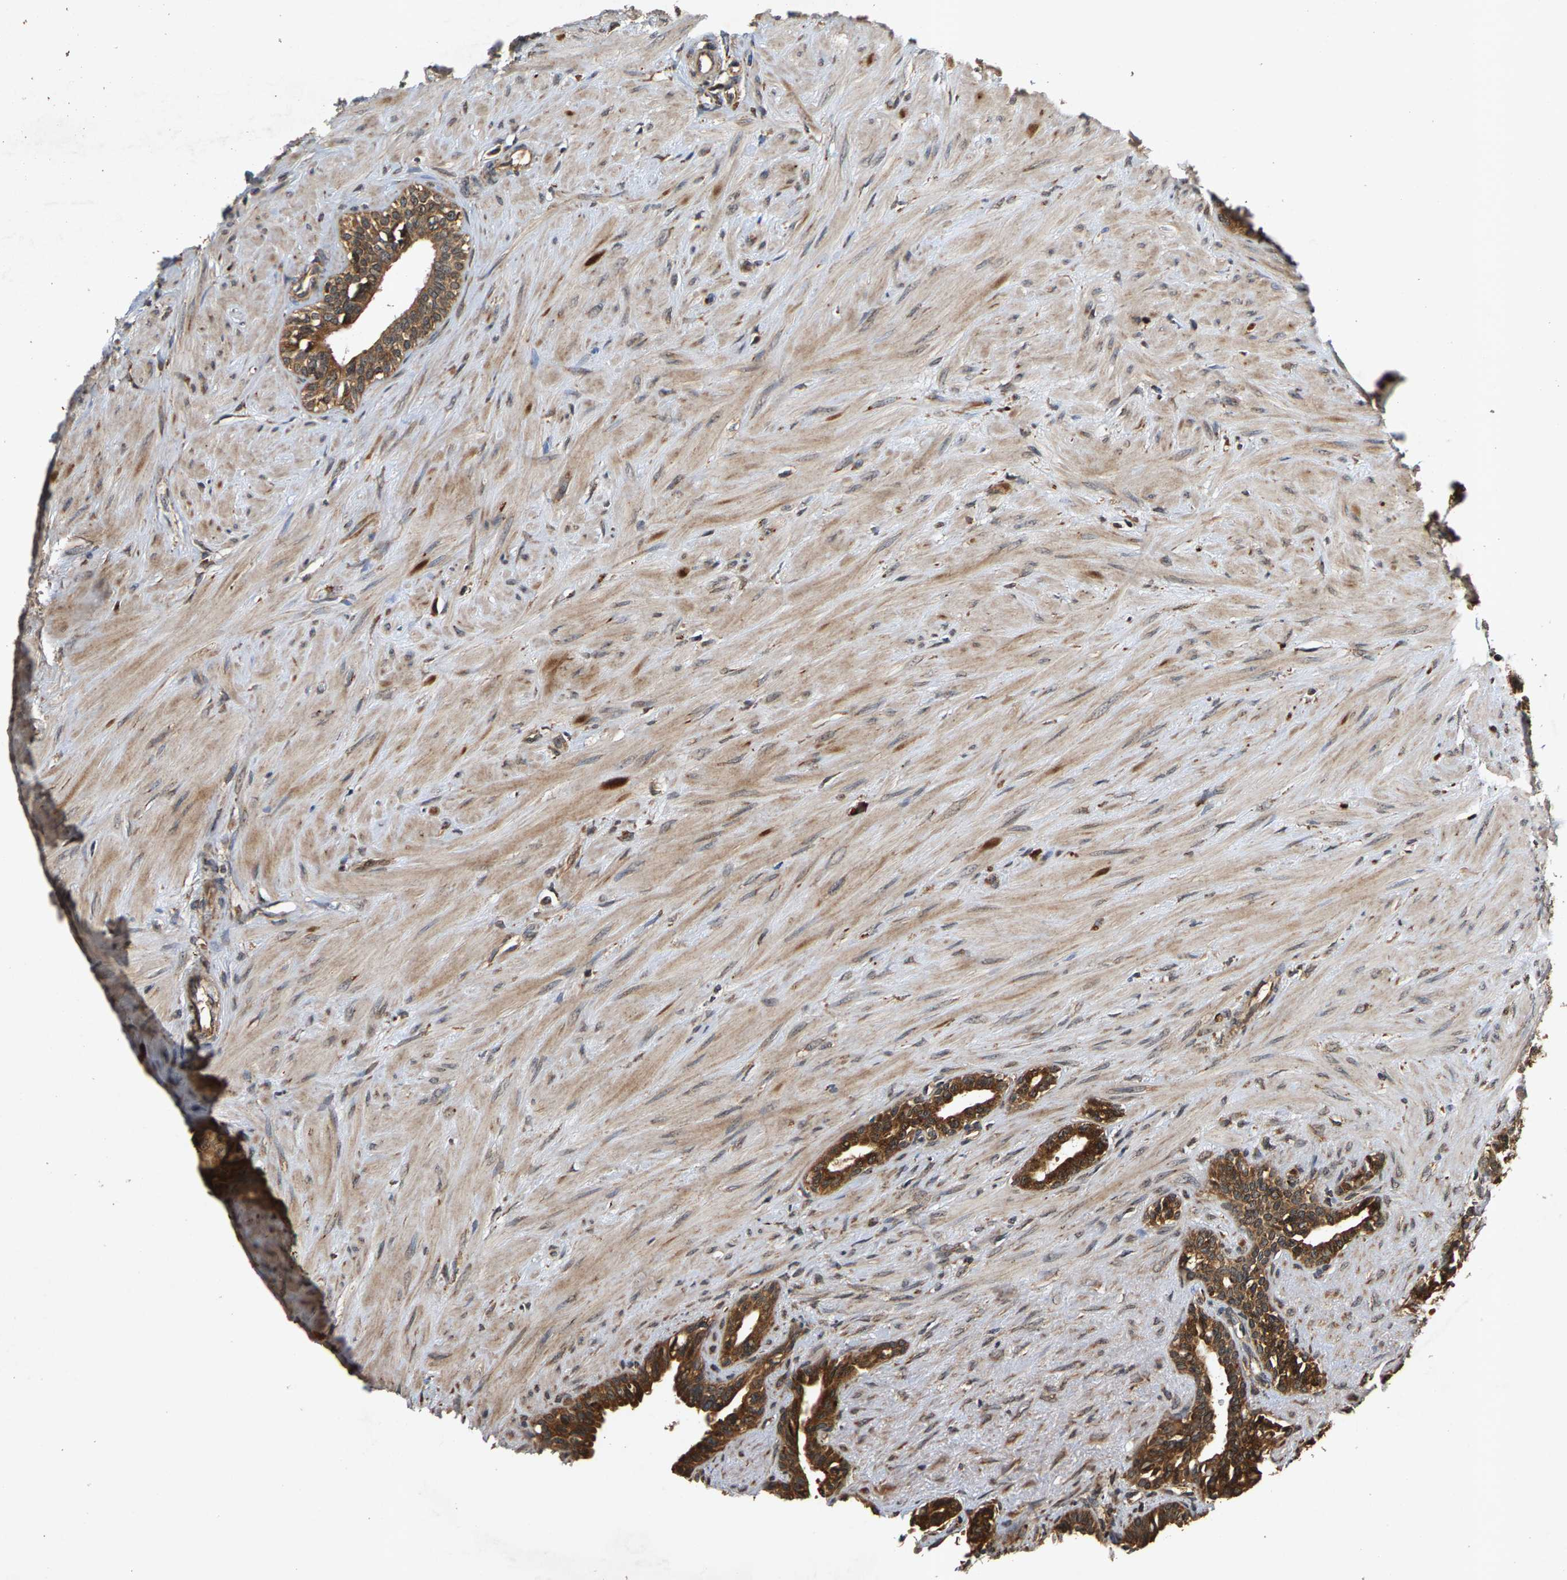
{"staining": {"intensity": "strong", "quantity": ">75%", "location": "cytoplasmic/membranous"}, "tissue": "seminal vesicle", "cell_type": "Glandular cells", "image_type": "normal", "snomed": [{"axis": "morphology", "description": "Normal tissue, NOS"}, {"axis": "morphology", "description": "Adenocarcinoma, High grade"}, {"axis": "topography", "description": "Prostate"}, {"axis": "topography", "description": "Seminal veicle"}], "caption": "Protein analysis of benign seminal vesicle exhibits strong cytoplasmic/membranous staining in about >75% of glandular cells.", "gene": "CIDEC", "patient": {"sex": "male", "age": 55}}